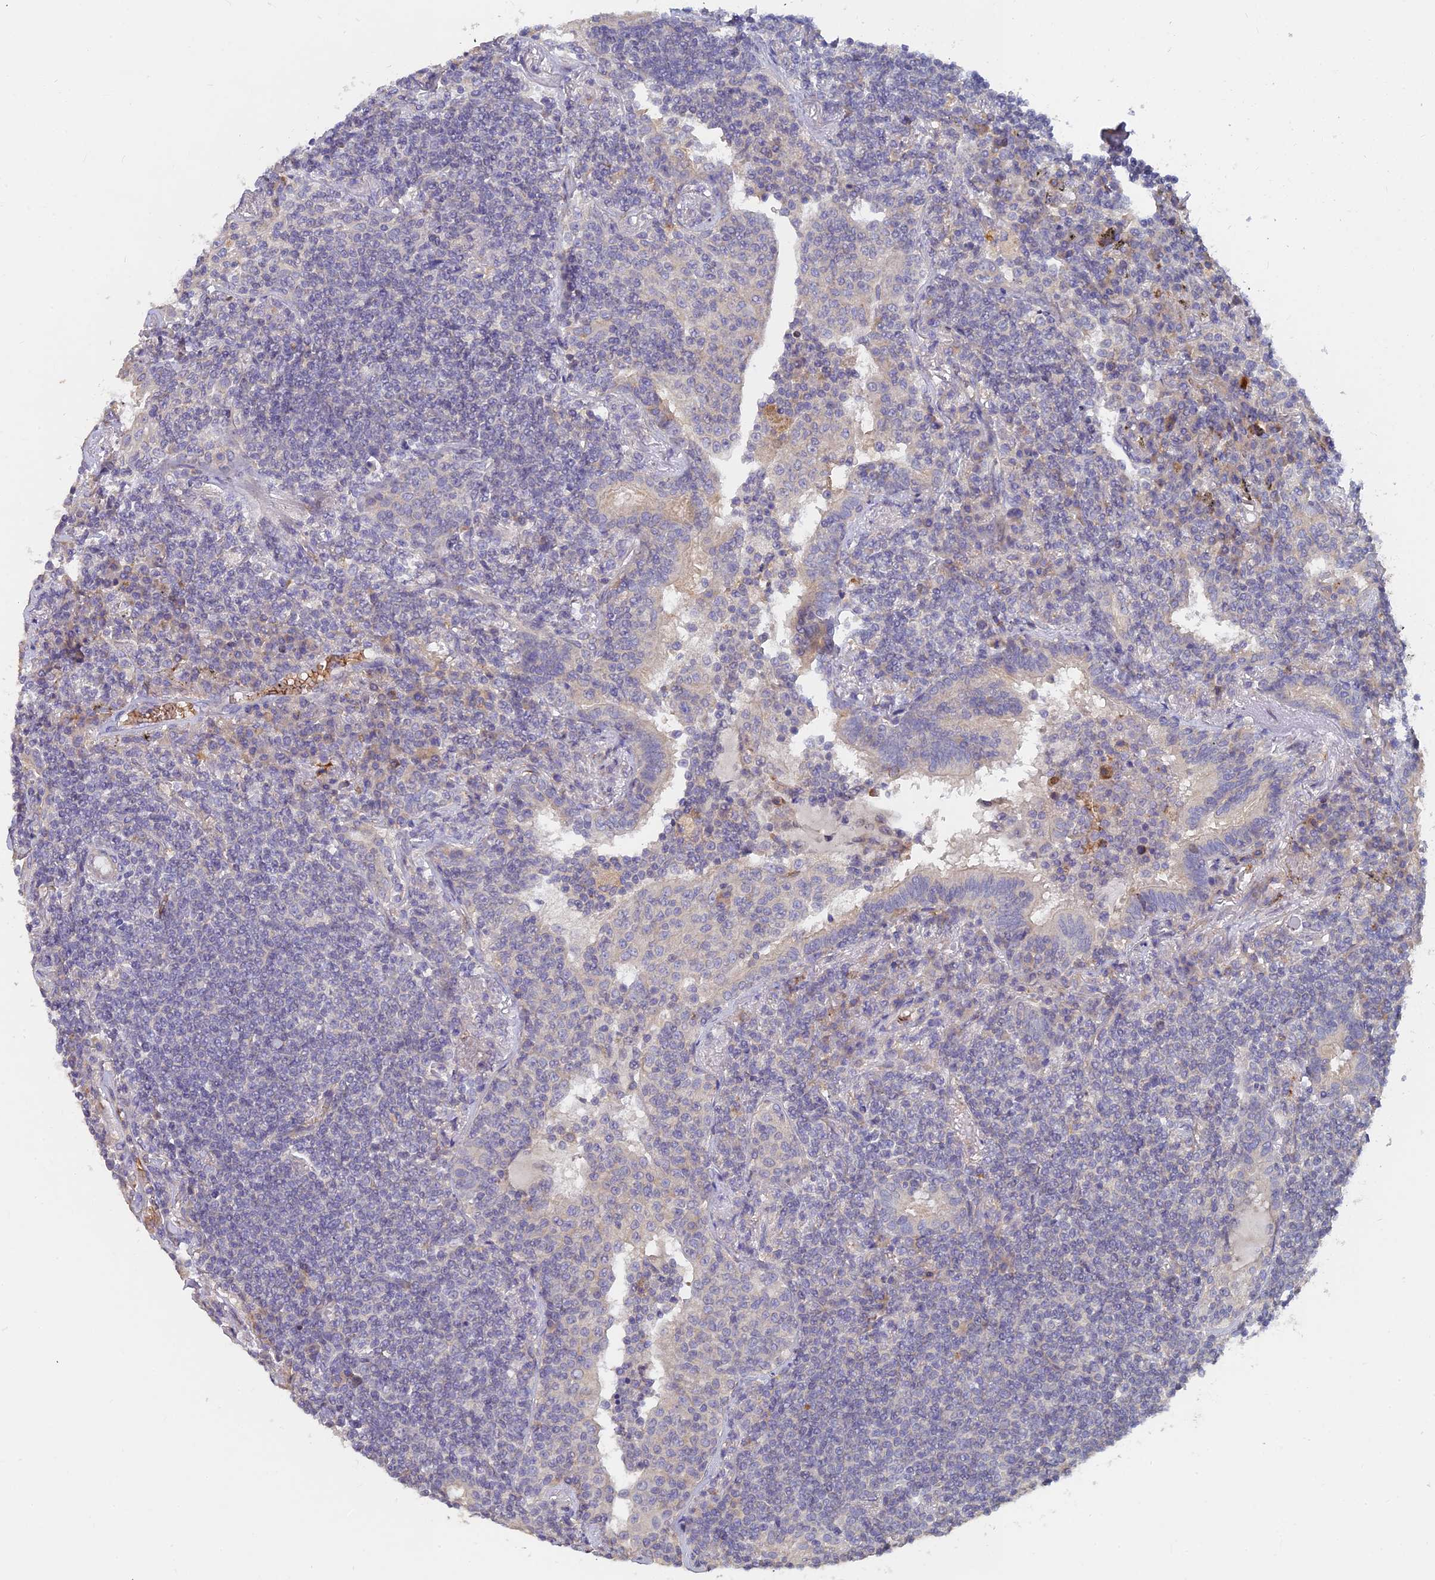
{"staining": {"intensity": "negative", "quantity": "none", "location": "none"}, "tissue": "lymphoma", "cell_type": "Tumor cells", "image_type": "cancer", "snomed": [{"axis": "morphology", "description": "Malignant lymphoma, non-Hodgkin's type, Low grade"}, {"axis": "topography", "description": "Lung"}], "caption": "Micrograph shows no protein staining in tumor cells of lymphoma tissue.", "gene": "ARRDC1", "patient": {"sex": "female", "age": 71}}